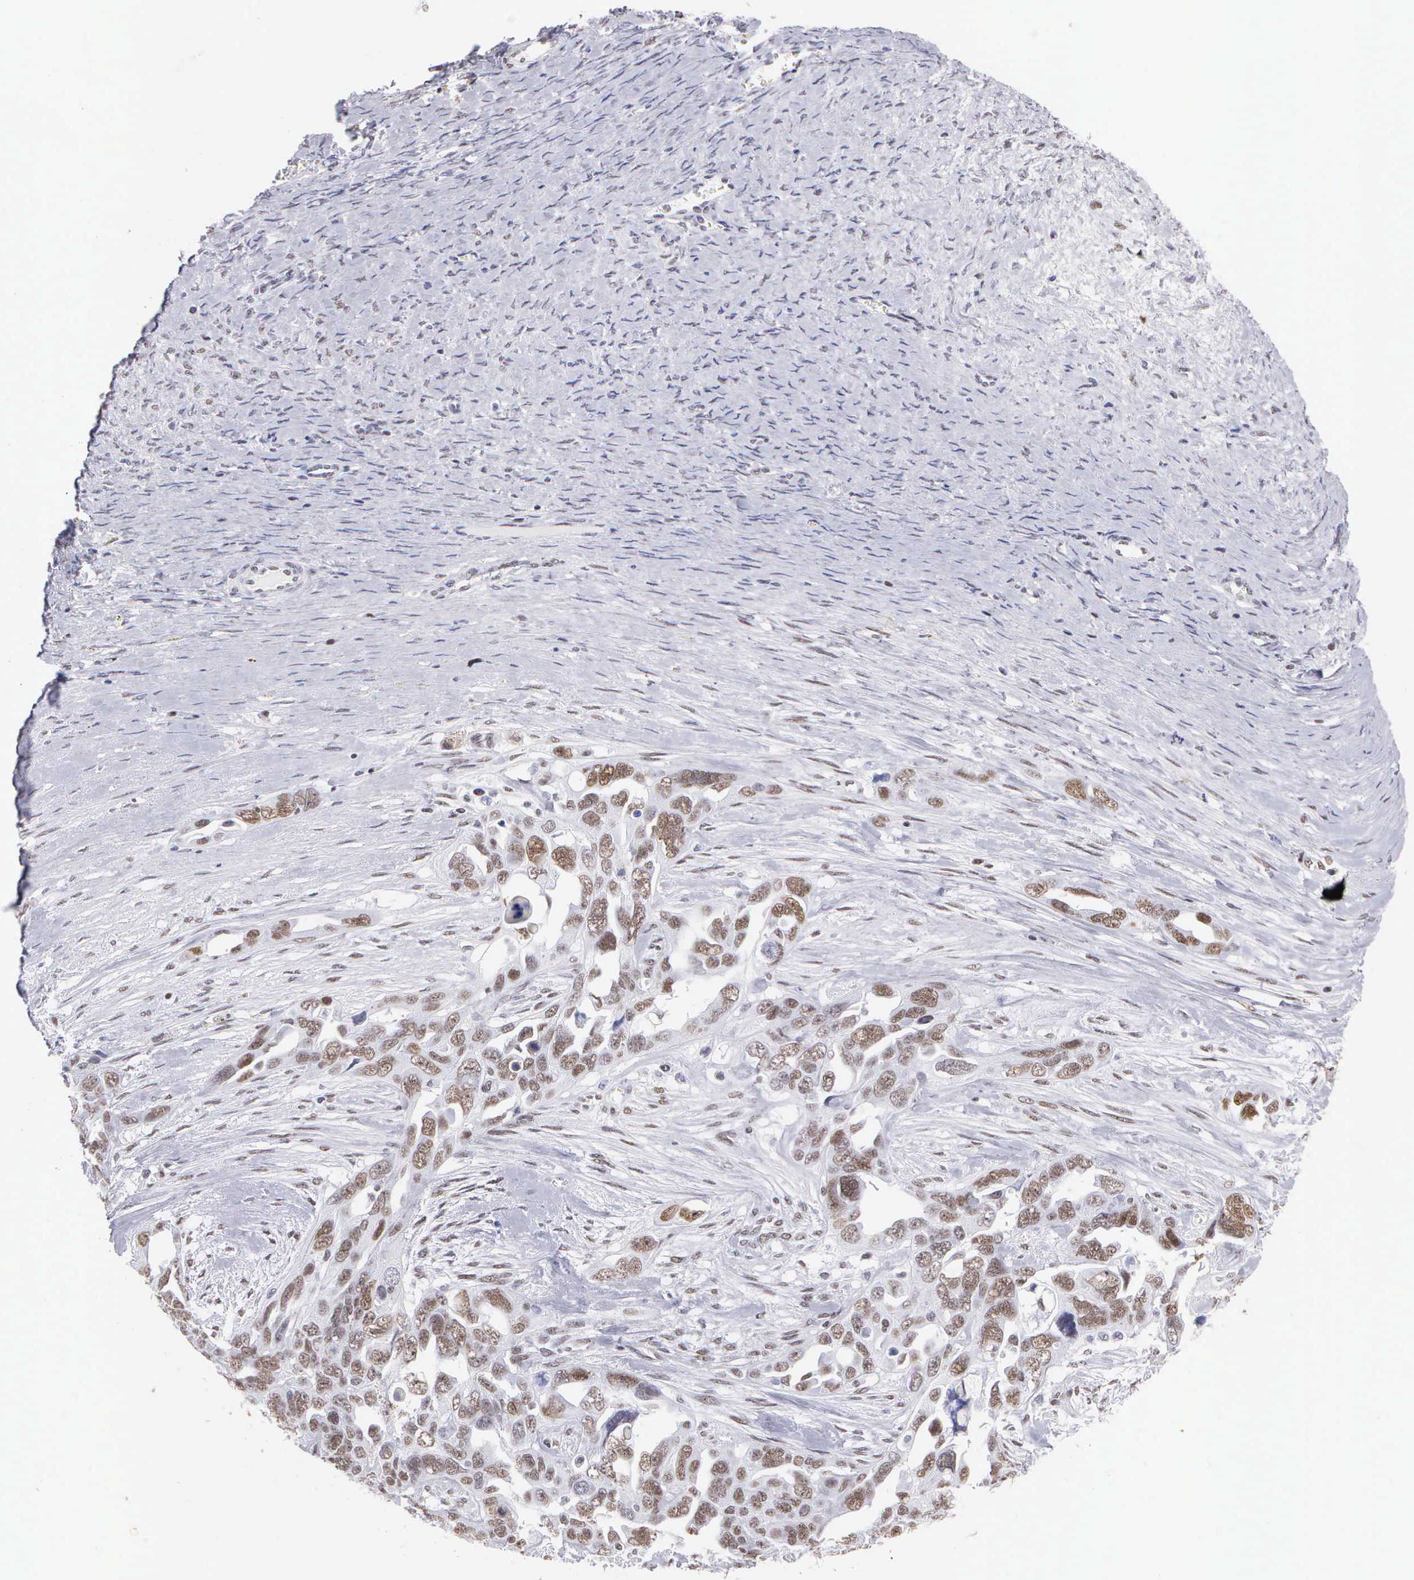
{"staining": {"intensity": "moderate", "quantity": ">75%", "location": "nuclear"}, "tissue": "ovarian cancer", "cell_type": "Tumor cells", "image_type": "cancer", "snomed": [{"axis": "morphology", "description": "Cystadenocarcinoma, serous, NOS"}, {"axis": "topography", "description": "Ovary"}], "caption": "Human ovarian cancer stained for a protein (brown) shows moderate nuclear positive positivity in about >75% of tumor cells.", "gene": "CSTF2", "patient": {"sex": "female", "age": 63}}